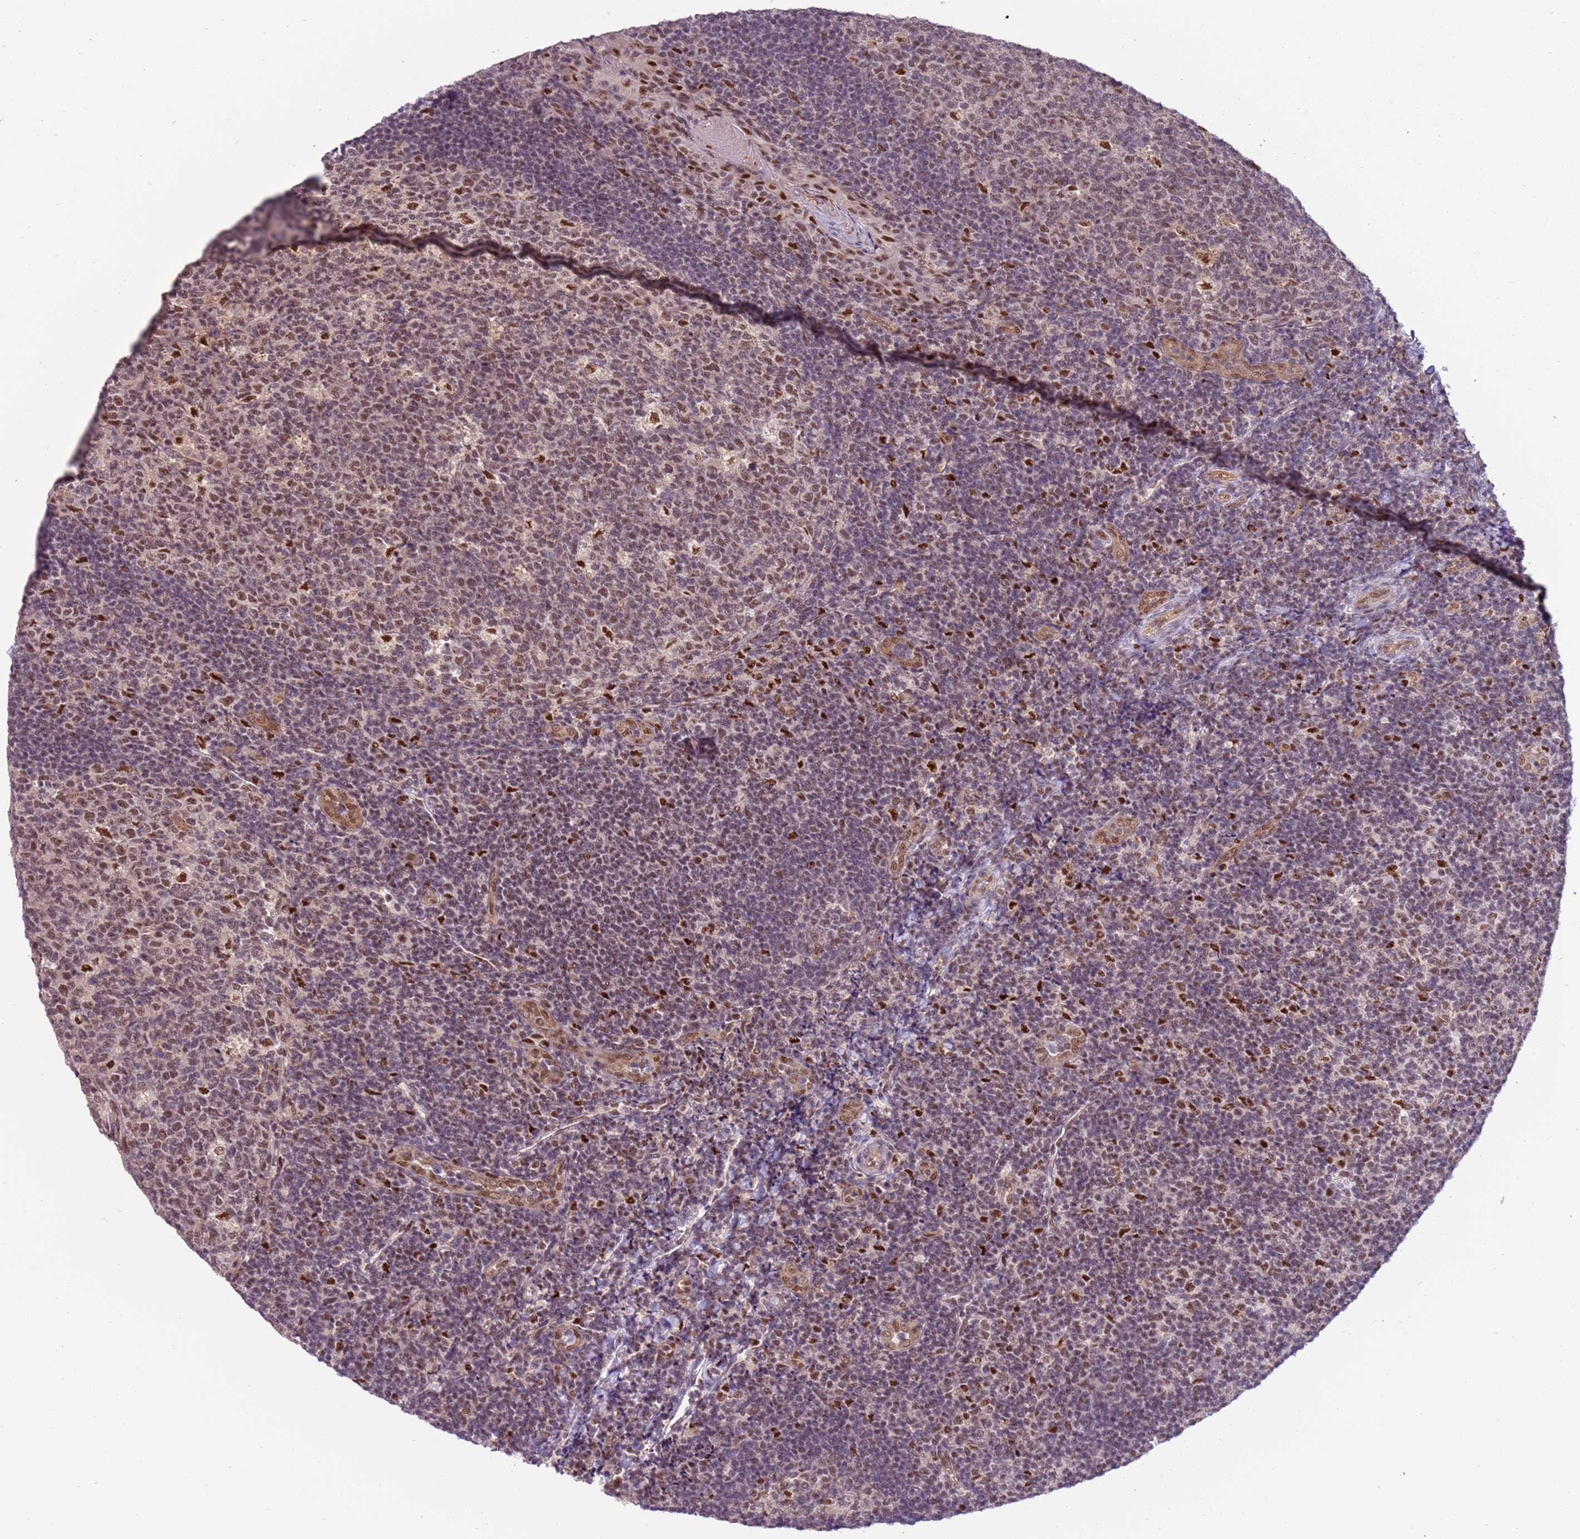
{"staining": {"intensity": "moderate", "quantity": "25%-75%", "location": "nuclear"}, "tissue": "tonsil", "cell_type": "Germinal center cells", "image_type": "normal", "snomed": [{"axis": "morphology", "description": "Normal tissue, NOS"}, {"axis": "topography", "description": "Tonsil"}], "caption": "Immunohistochemical staining of unremarkable tonsil shows 25%-75% levels of moderate nuclear protein staining in about 25%-75% of germinal center cells.", "gene": "PRPF6", "patient": {"sex": "male", "age": 17}}